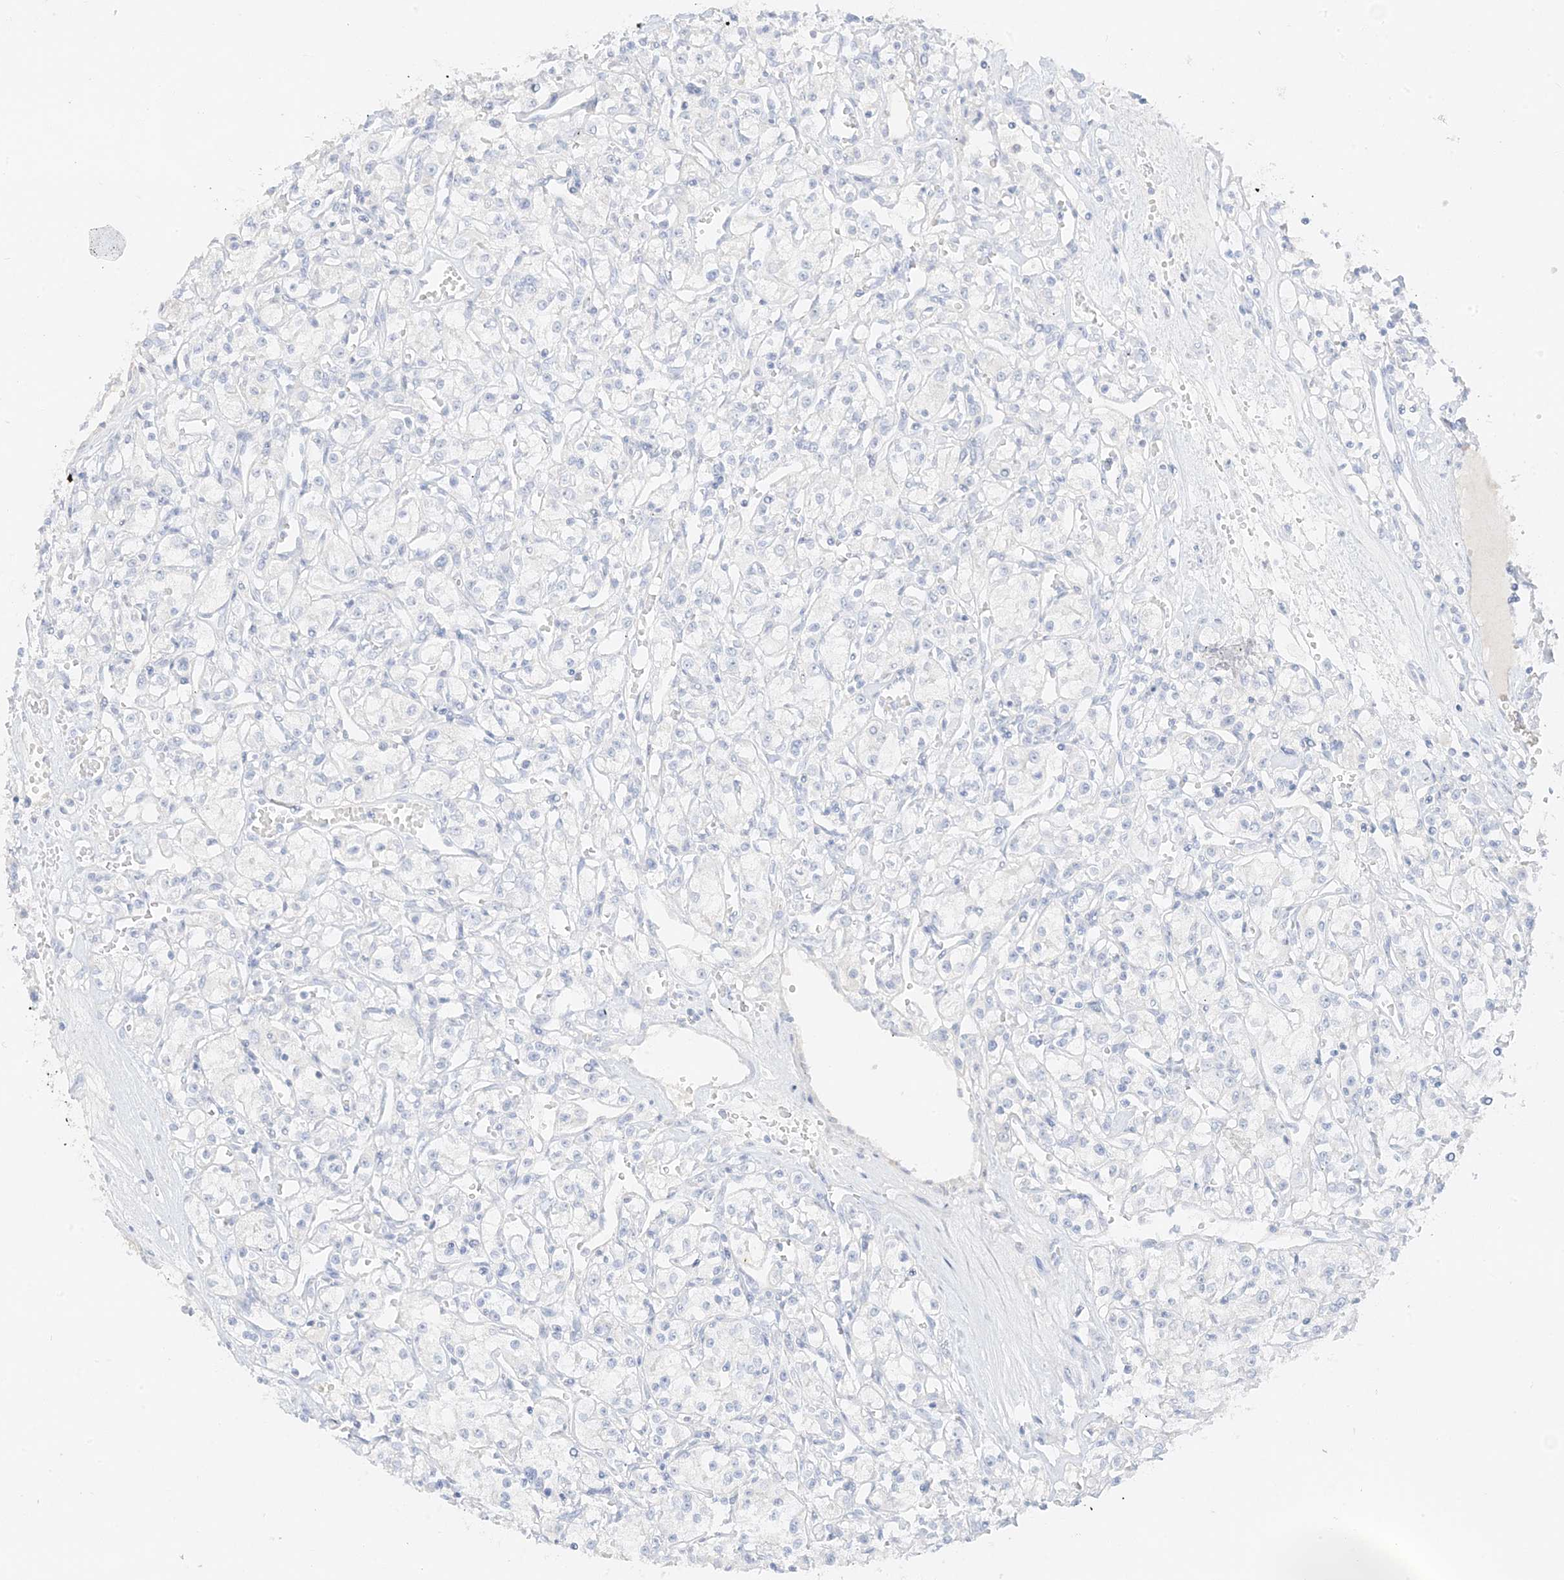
{"staining": {"intensity": "negative", "quantity": "none", "location": "none"}, "tissue": "renal cancer", "cell_type": "Tumor cells", "image_type": "cancer", "snomed": [{"axis": "morphology", "description": "Adenocarcinoma, NOS"}, {"axis": "topography", "description": "Kidney"}], "caption": "A photomicrograph of human renal adenocarcinoma is negative for staining in tumor cells.", "gene": "ZBTB41", "patient": {"sex": "female", "age": 59}}